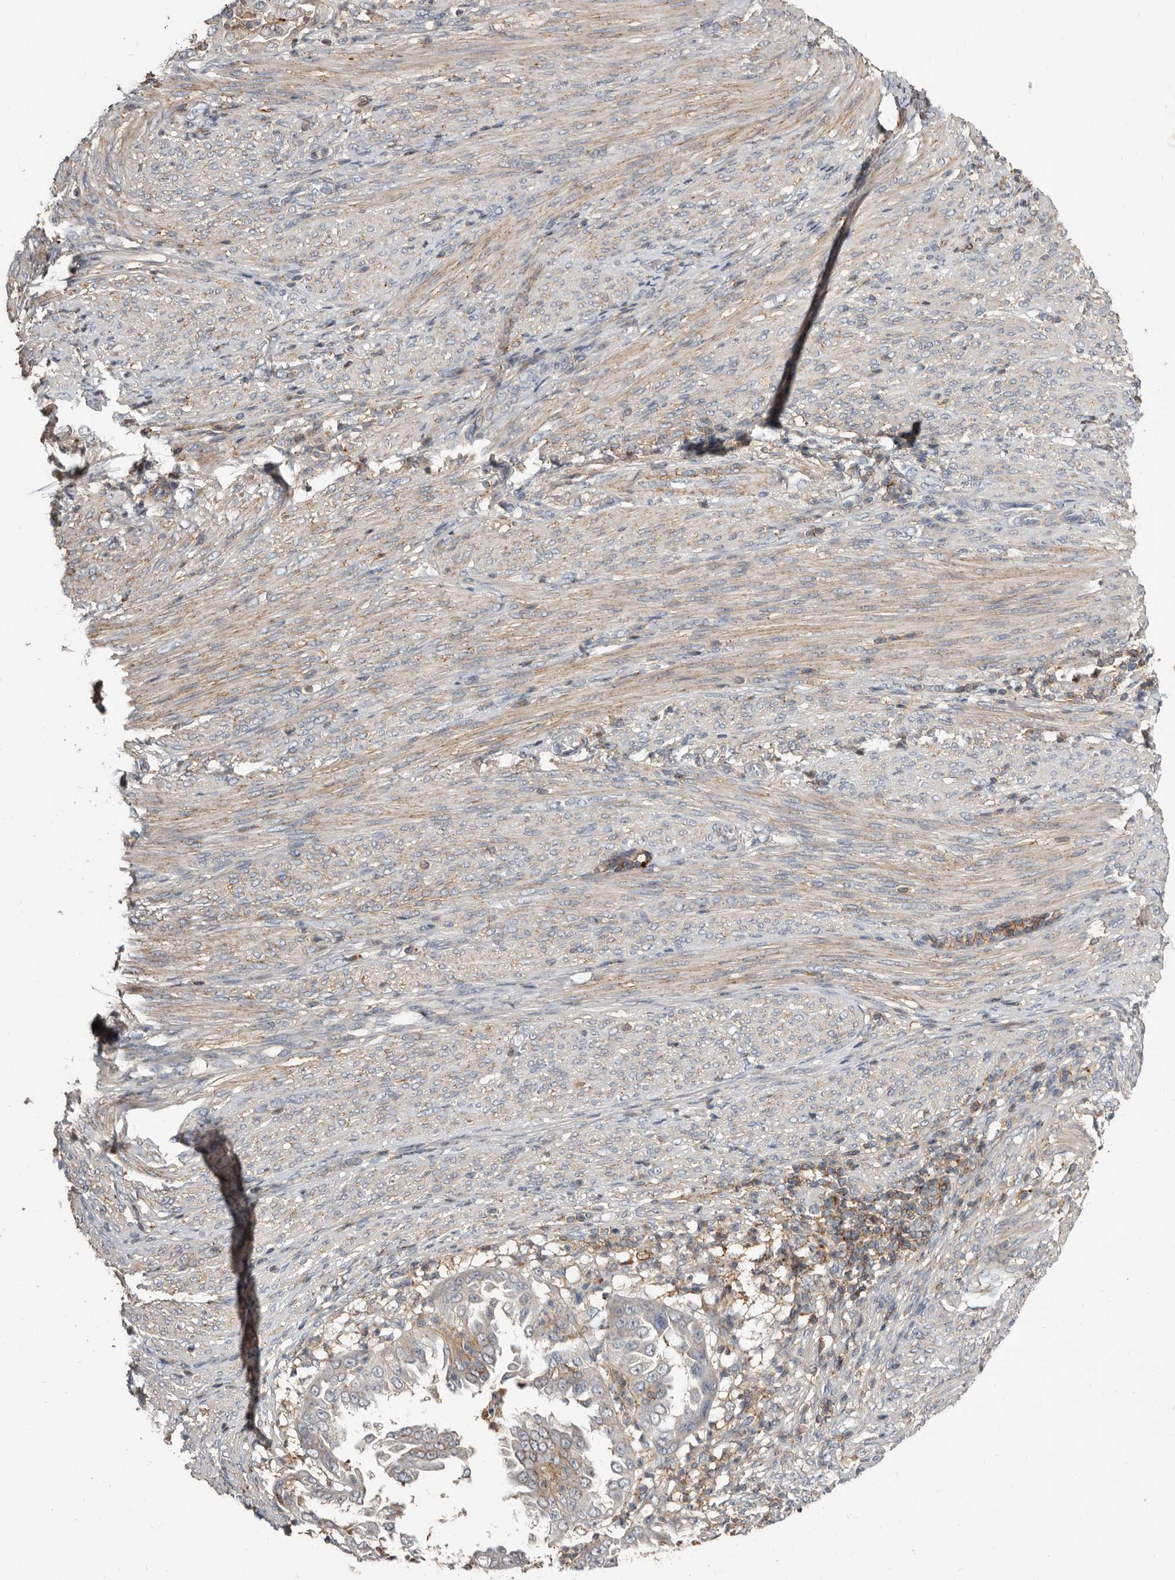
{"staining": {"intensity": "weak", "quantity": "<25%", "location": "cytoplasmic/membranous"}, "tissue": "endometrial cancer", "cell_type": "Tumor cells", "image_type": "cancer", "snomed": [{"axis": "morphology", "description": "Adenocarcinoma, NOS"}, {"axis": "topography", "description": "Endometrium"}], "caption": "Tumor cells show no significant protein expression in endometrial cancer. (Brightfield microscopy of DAB (3,3'-diaminobenzidine) immunohistochemistry at high magnification).", "gene": "KIF26B", "patient": {"sex": "female", "age": 85}}